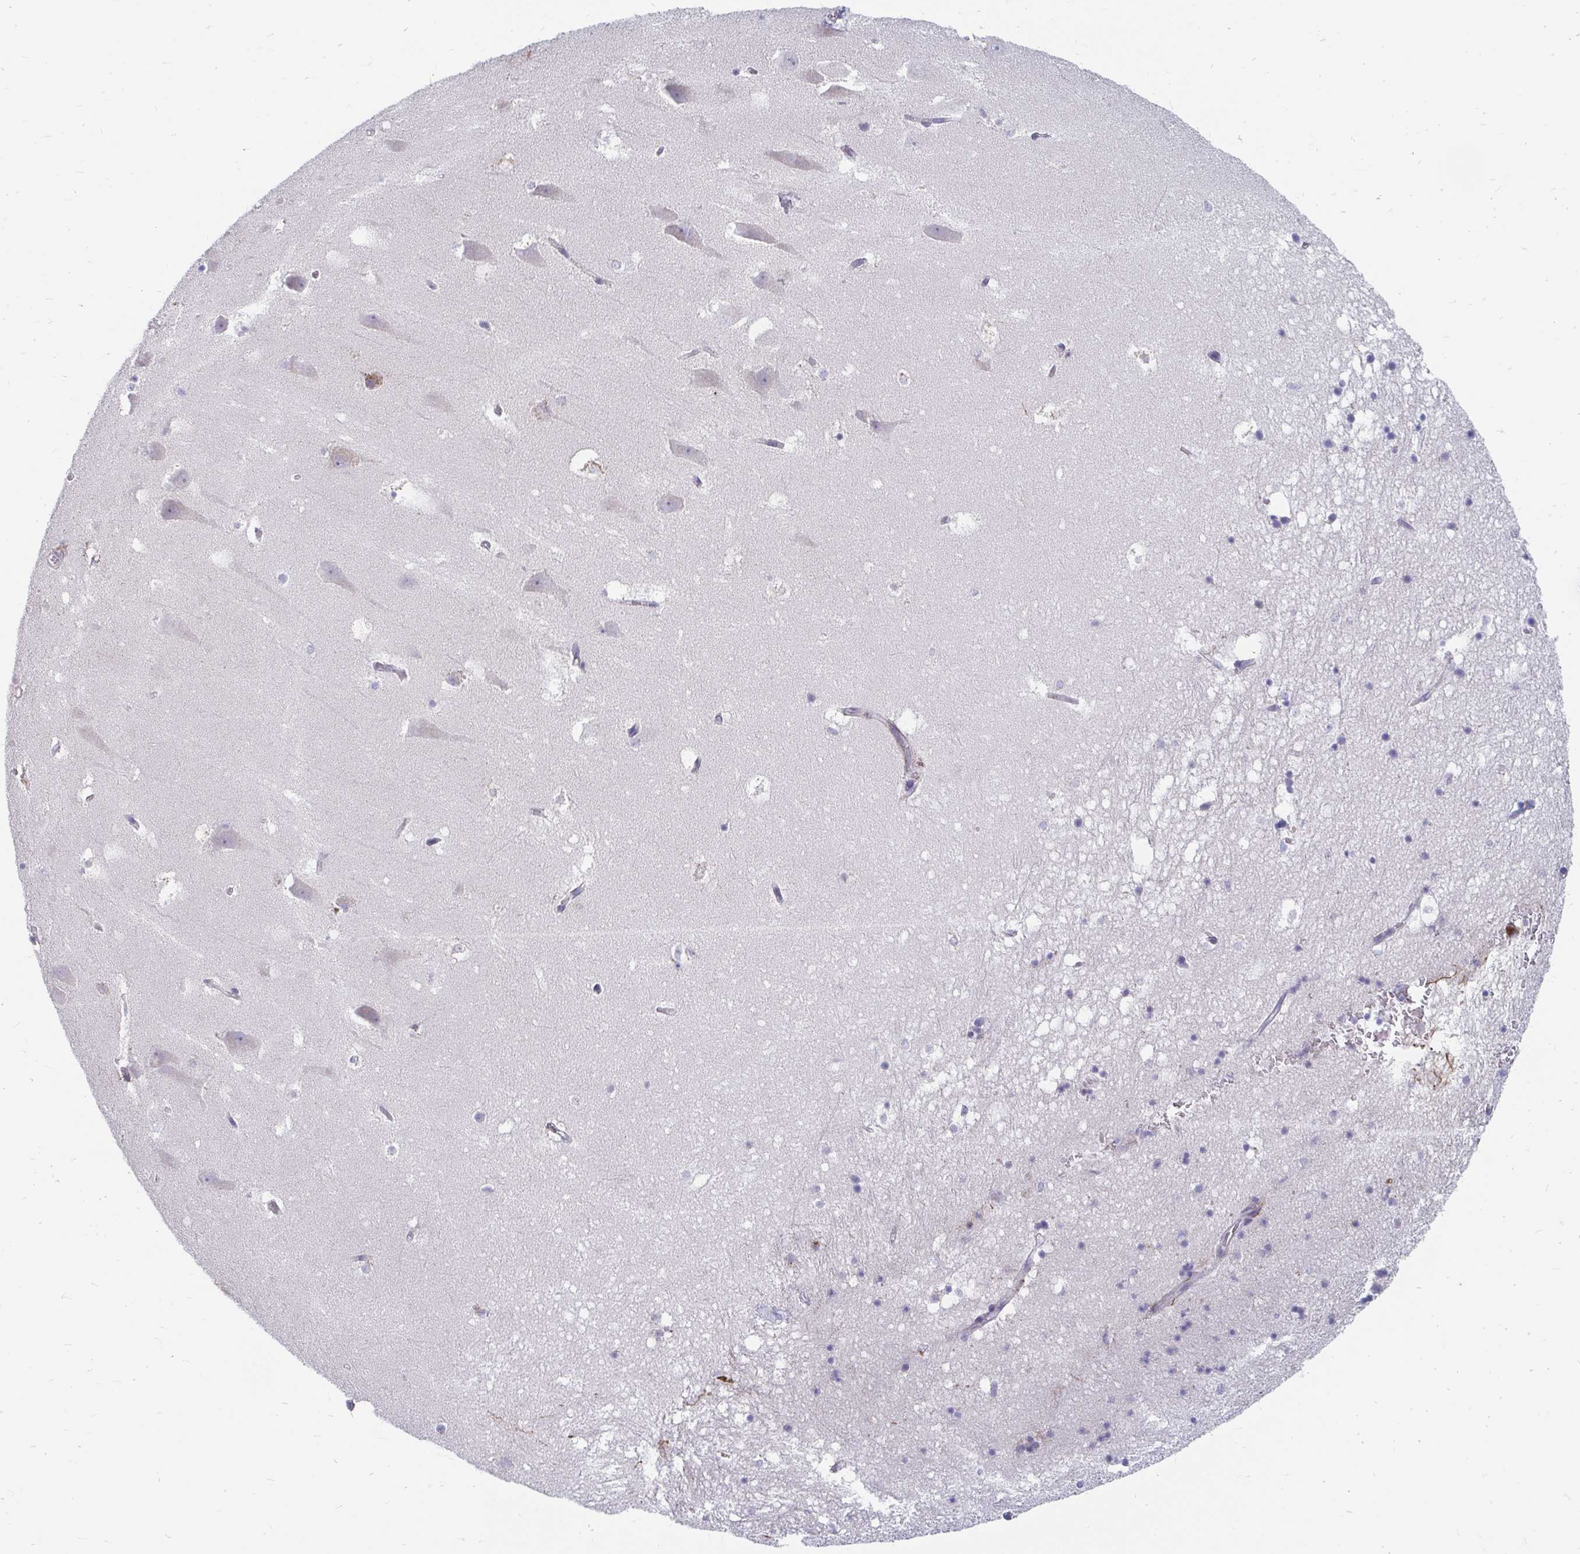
{"staining": {"intensity": "negative", "quantity": "none", "location": "none"}, "tissue": "hippocampus", "cell_type": "Glial cells", "image_type": "normal", "snomed": [{"axis": "morphology", "description": "Normal tissue, NOS"}, {"axis": "topography", "description": "Hippocampus"}], "caption": "This histopathology image is of benign hippocampus stained with IHC to label a protein in brown with the nuclei are counter-stained blue. There is no staining in glial cells.", "gene": "PABIR3", "patient": {"sex": "male", "age": 58}}